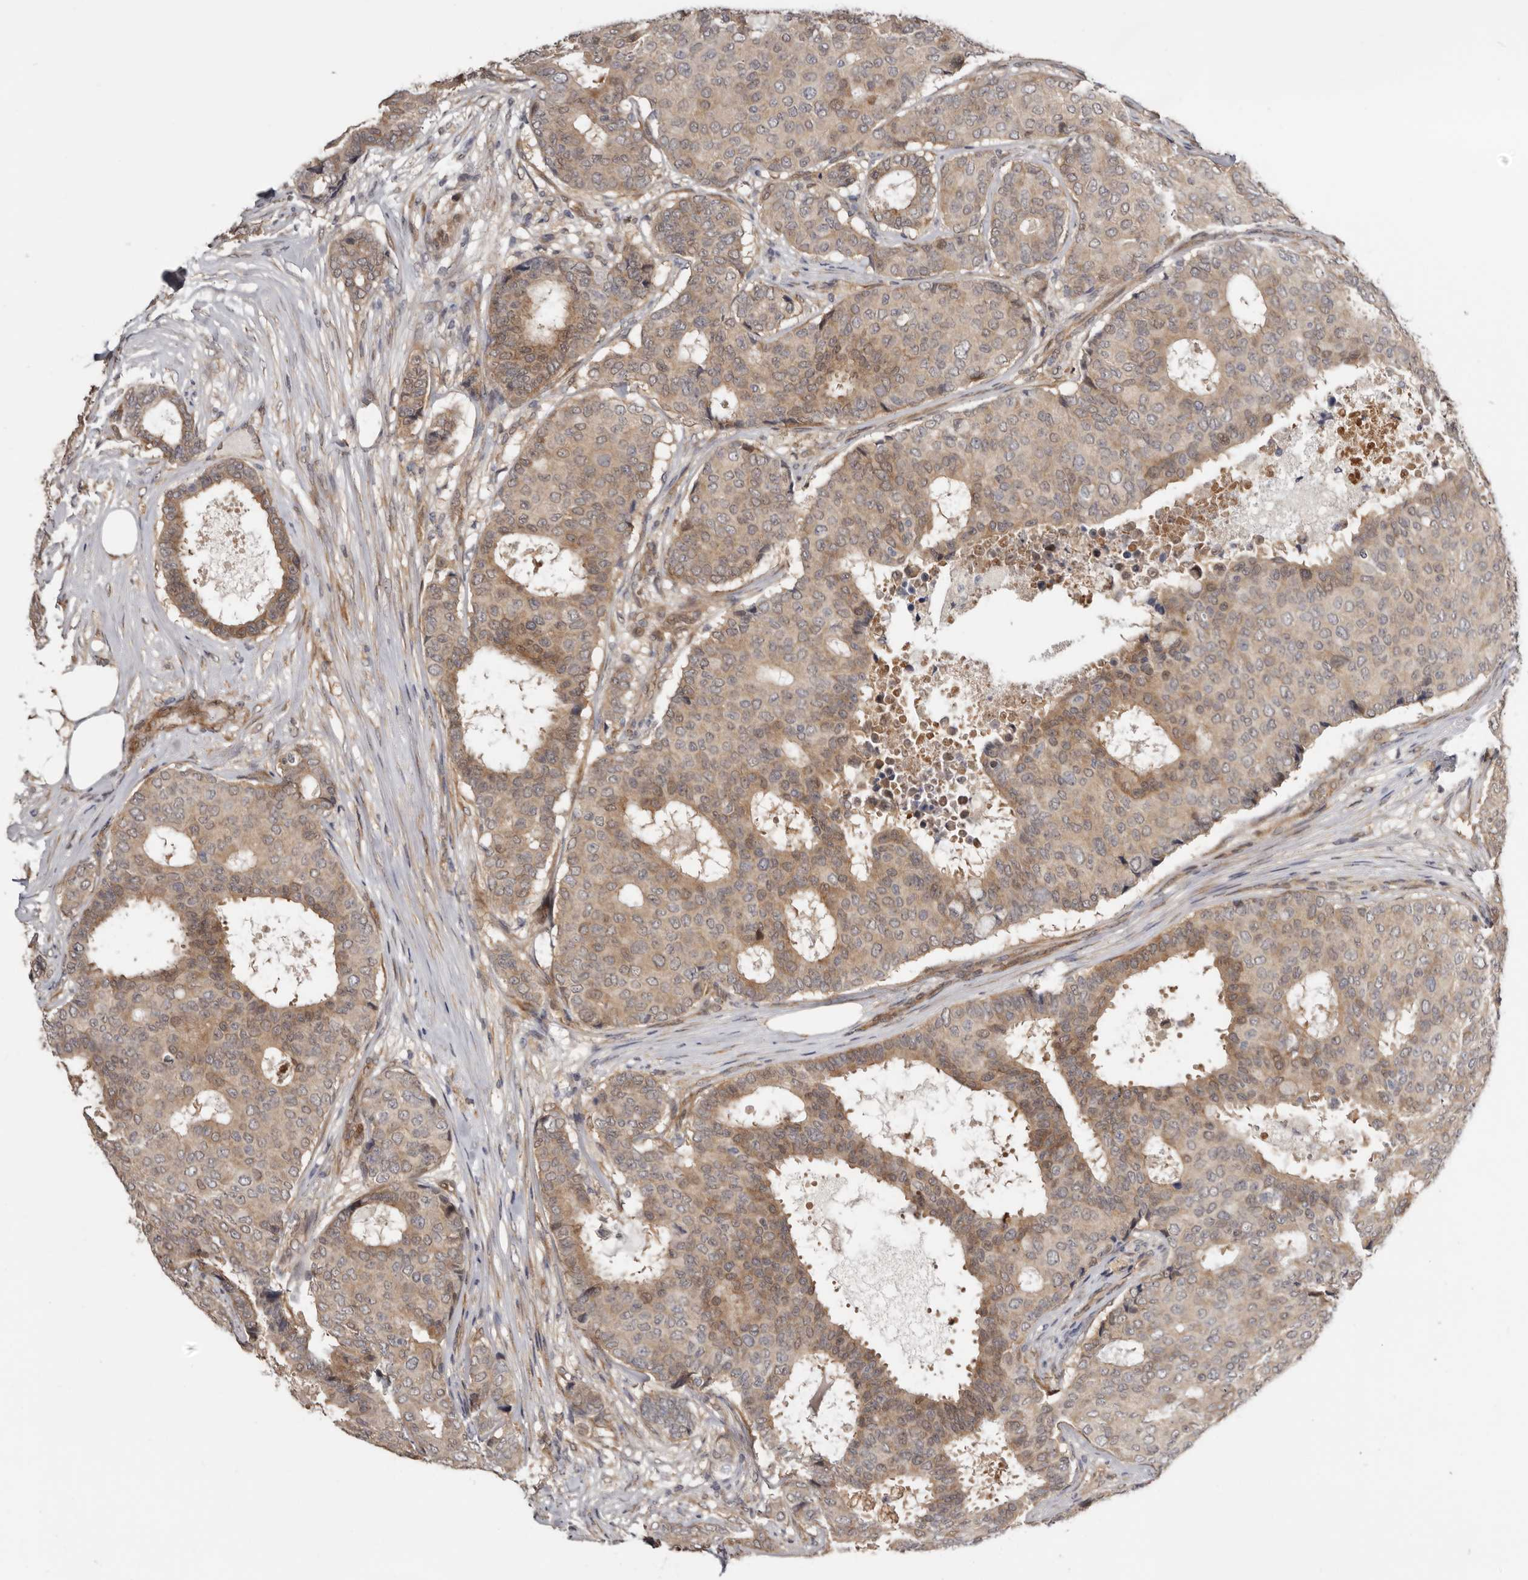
{"staining": {"intensity": "weak", "quantity": ">75%", "location": "cytoplasmic/membranous,nuclear"}, "tissue": "breast cancer", "cell_type": "Tumor cells", "image_type": "cancer", "snomed": [{"axis": "morphology", "description": "Duct carcinoma"}, {"axis": "topography", "description": "Breast"}], "caption": "DAB (3,3'-diaminobenzidine) immunohistochemical staining of human breast cancer exhibits weak cytoplasmic/membranous and nuclear protein expression in about >75% of tumor cells.", "gene": "SBDS", "patient": {"sex": "female", "age": 75}}